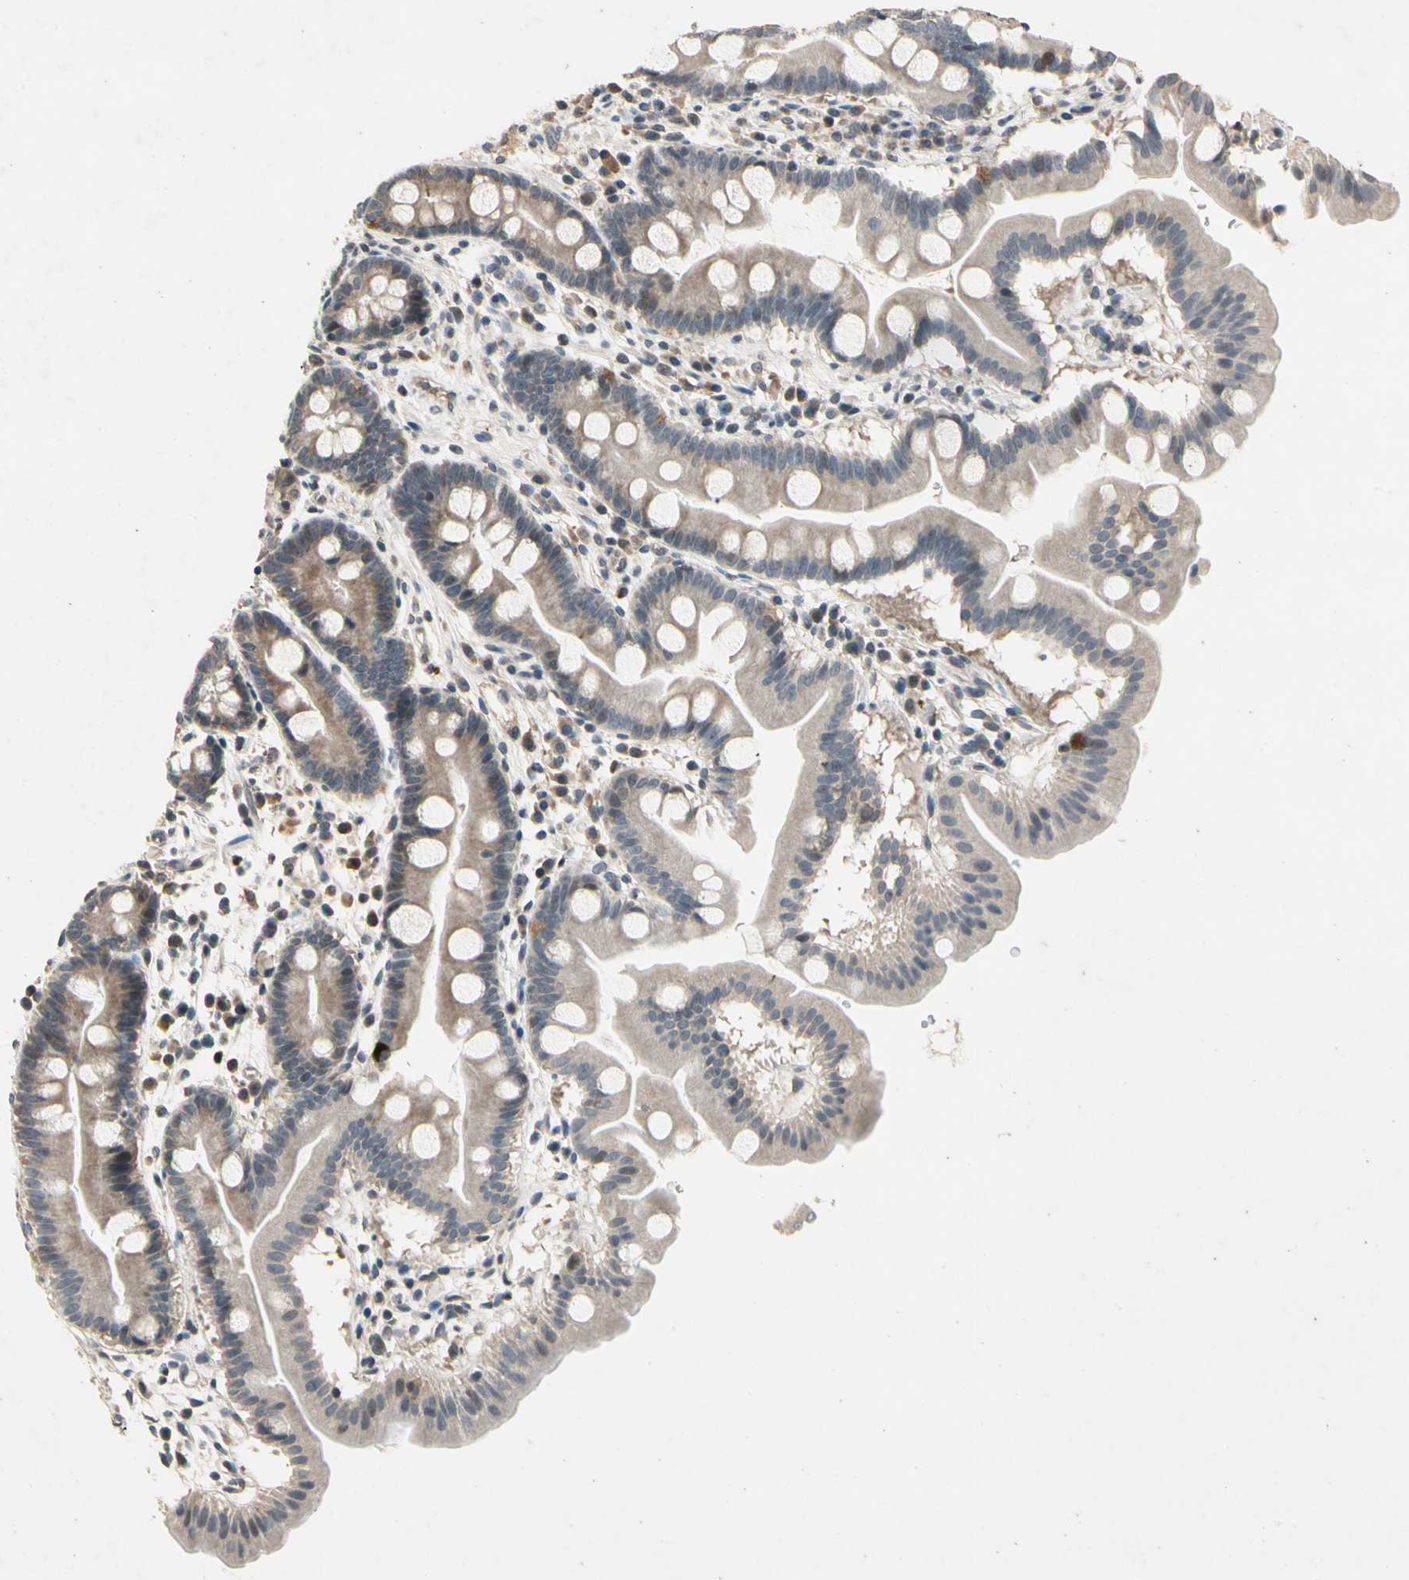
{"staining": {"intensity": "weak", "quantity": "25%-75%", "location": "cytoplasmic/membranous"}, "tissue": "duodenum", "cell_type": "Glandular cells", "image_type": "normal", "snomed": [{"axis": "morphology", "description": "Normal tissue, NOS"}, {"axis": "topography", "description": "Duodenum"}], "caption": "Weak cytoplasmic/membranous expression is appreciated in about 25%-75% of glandular cells in unremarkable duodenum. The staining was performed using DAB, with brown indicating positive protein expression. Nuclei are stained blue with hematoxylin.", "gene": "DPY19L3", "patient": {"sex": "male", "age": 50}}